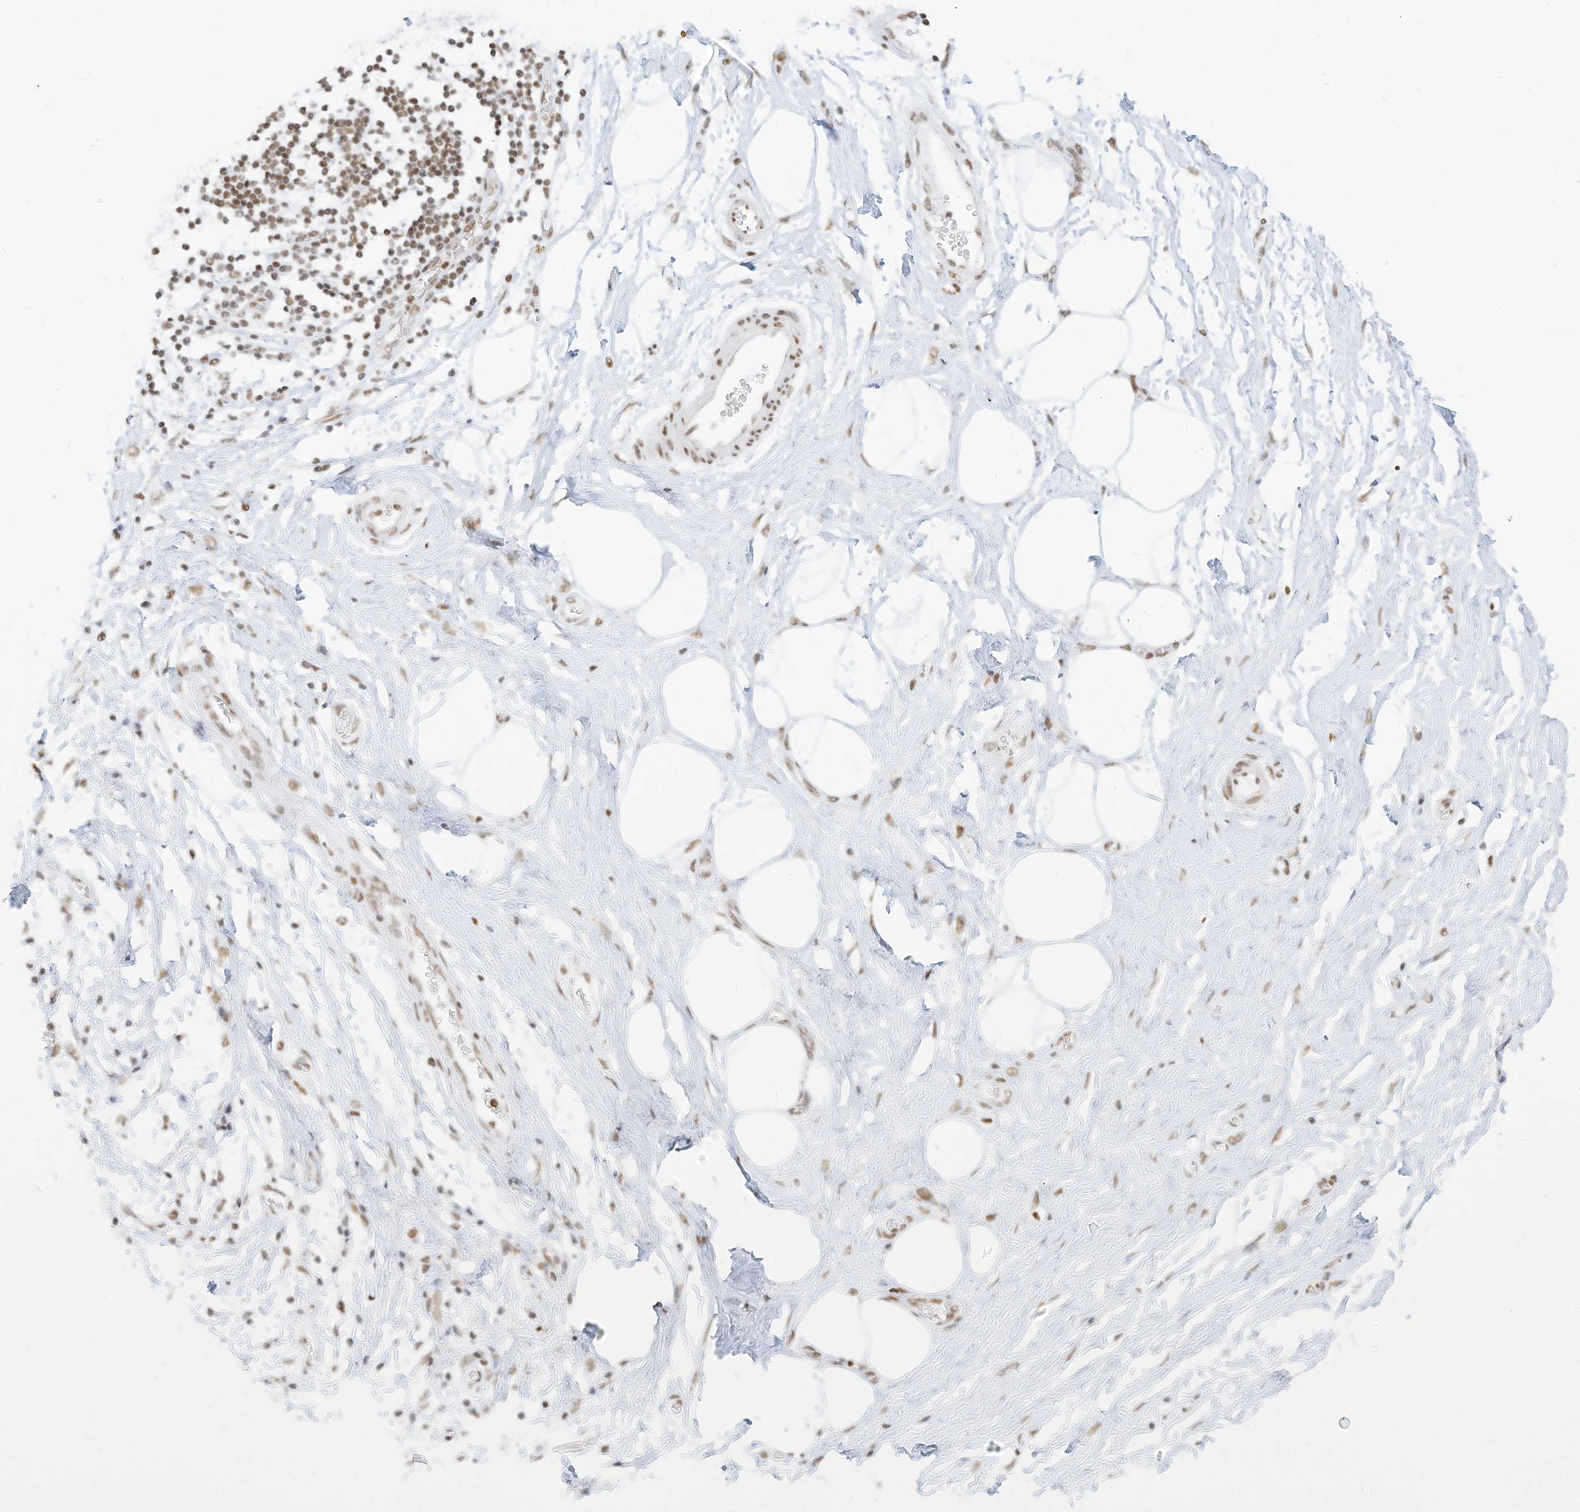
{"staining": {"intensity": "moderate", "quantity": ">75%", "location": "nuclear"}, "tissue": "adipose tissue", "cell_type": "Adipocytes", "image_type": "normal", "snomed": [{"axis": "morphology", "description": "Normal tissue, NOS"}, {"axis": "morphology", "description": "Adenocarcinoma, NOS"}, {"axis": "topography", "description": "Pancreas"}, {"axis": "topography", "description": "Peripheral nerve tissue"}], "caption": "Normal adipose tissue was stained to show a protein in brown. There is medium levels of moderate nuclear staining in about >75% of adipocytes. (DAB (3,3'-diaminobenzidine) IHC, brown staining for protein, blue staining for nuclei).", "gene": "SMARCA2", "patient": {"sex": "male", "age": 59}}